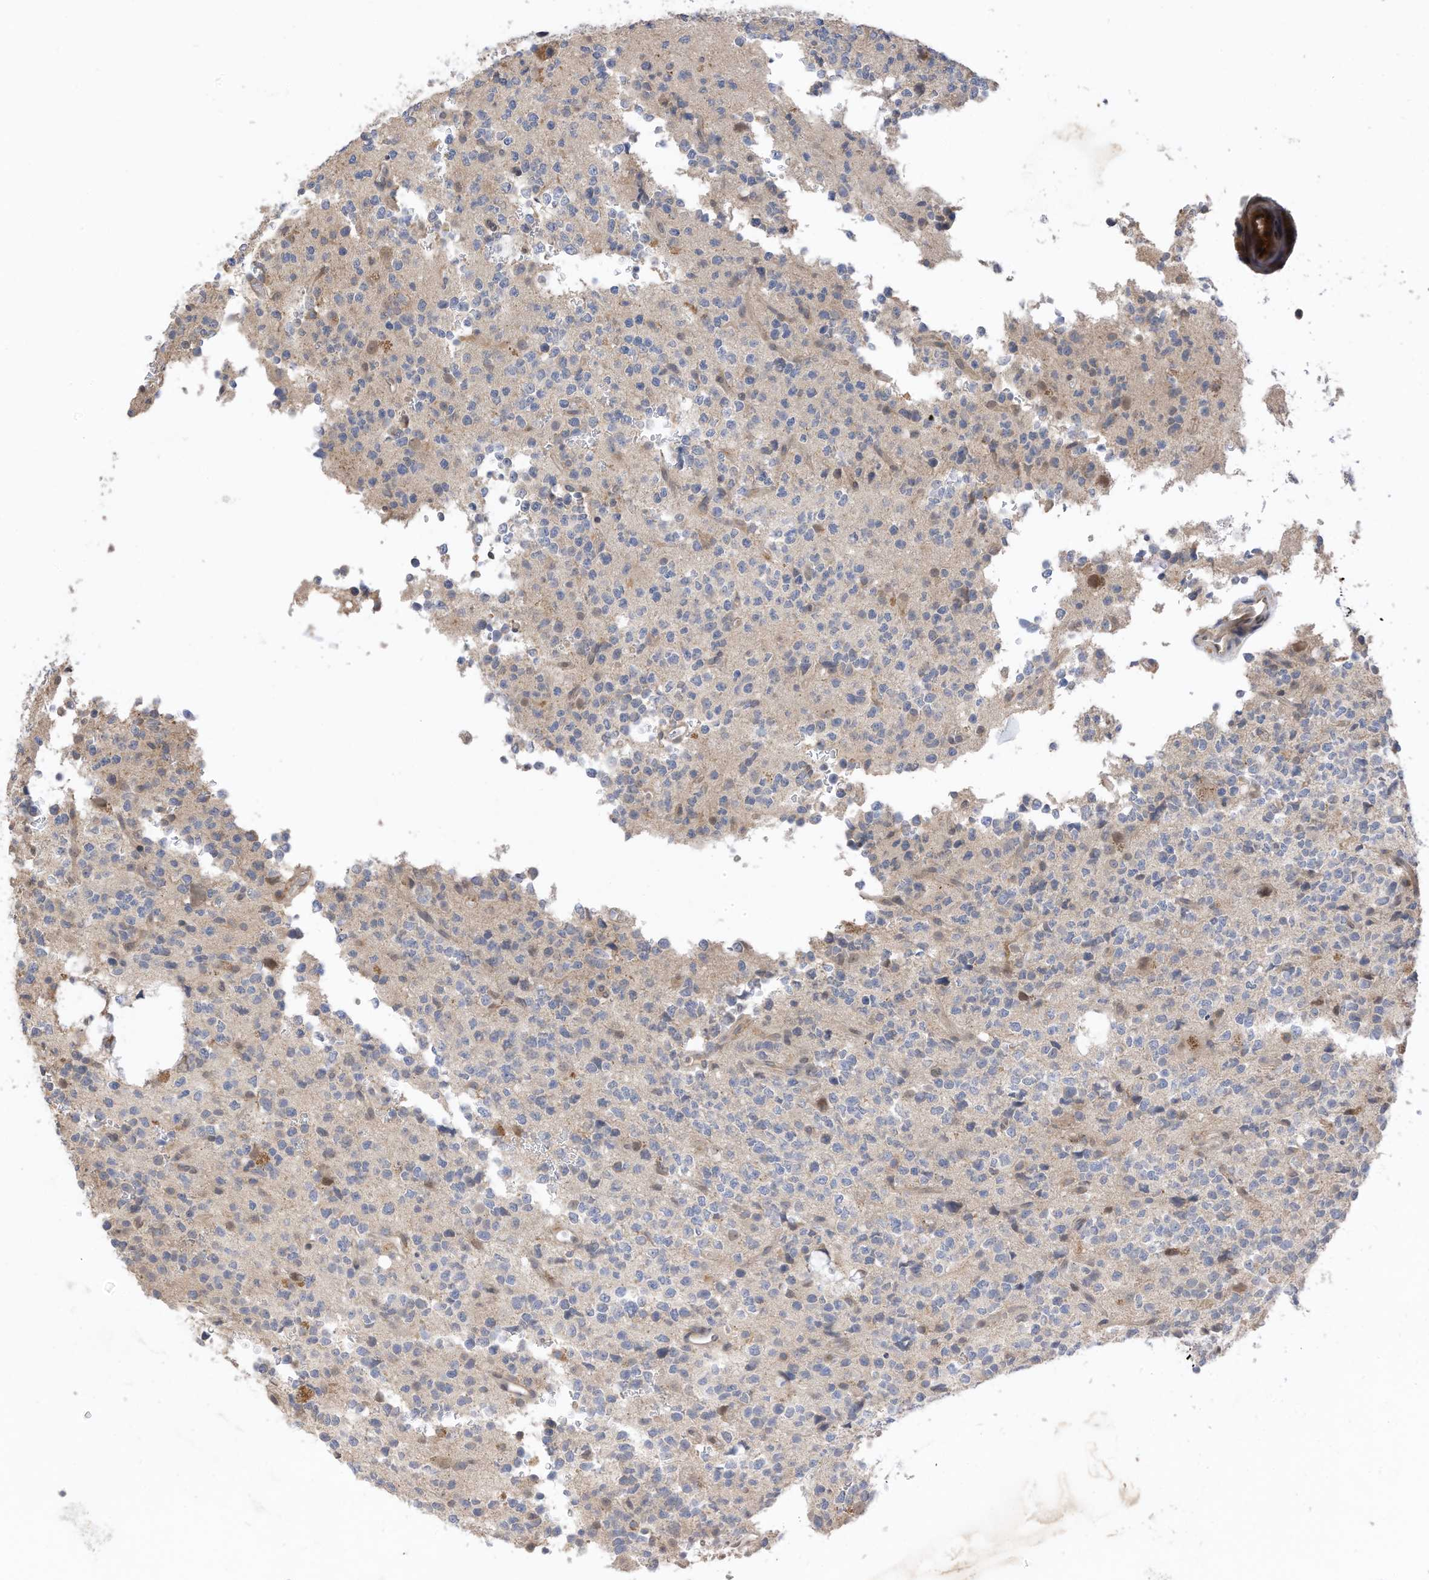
{"staining": {"intensity": "negative", "quantity": "none", "location": "none"}, "tissue": "glioma", "cell_type": "Tumor cells", "image_type": "cancer", "snomed": [{"axis": "morphology", "description": "Glioma, malignant, High grade"}, {"axis": "topography", "description": "Brain"}], "caption": "This is an IHC micrograph of malignant high-grade glioma. There is no expression in tumor cells.", "gene": "REC8", "patient": {"sex": "female", "age": 62}}